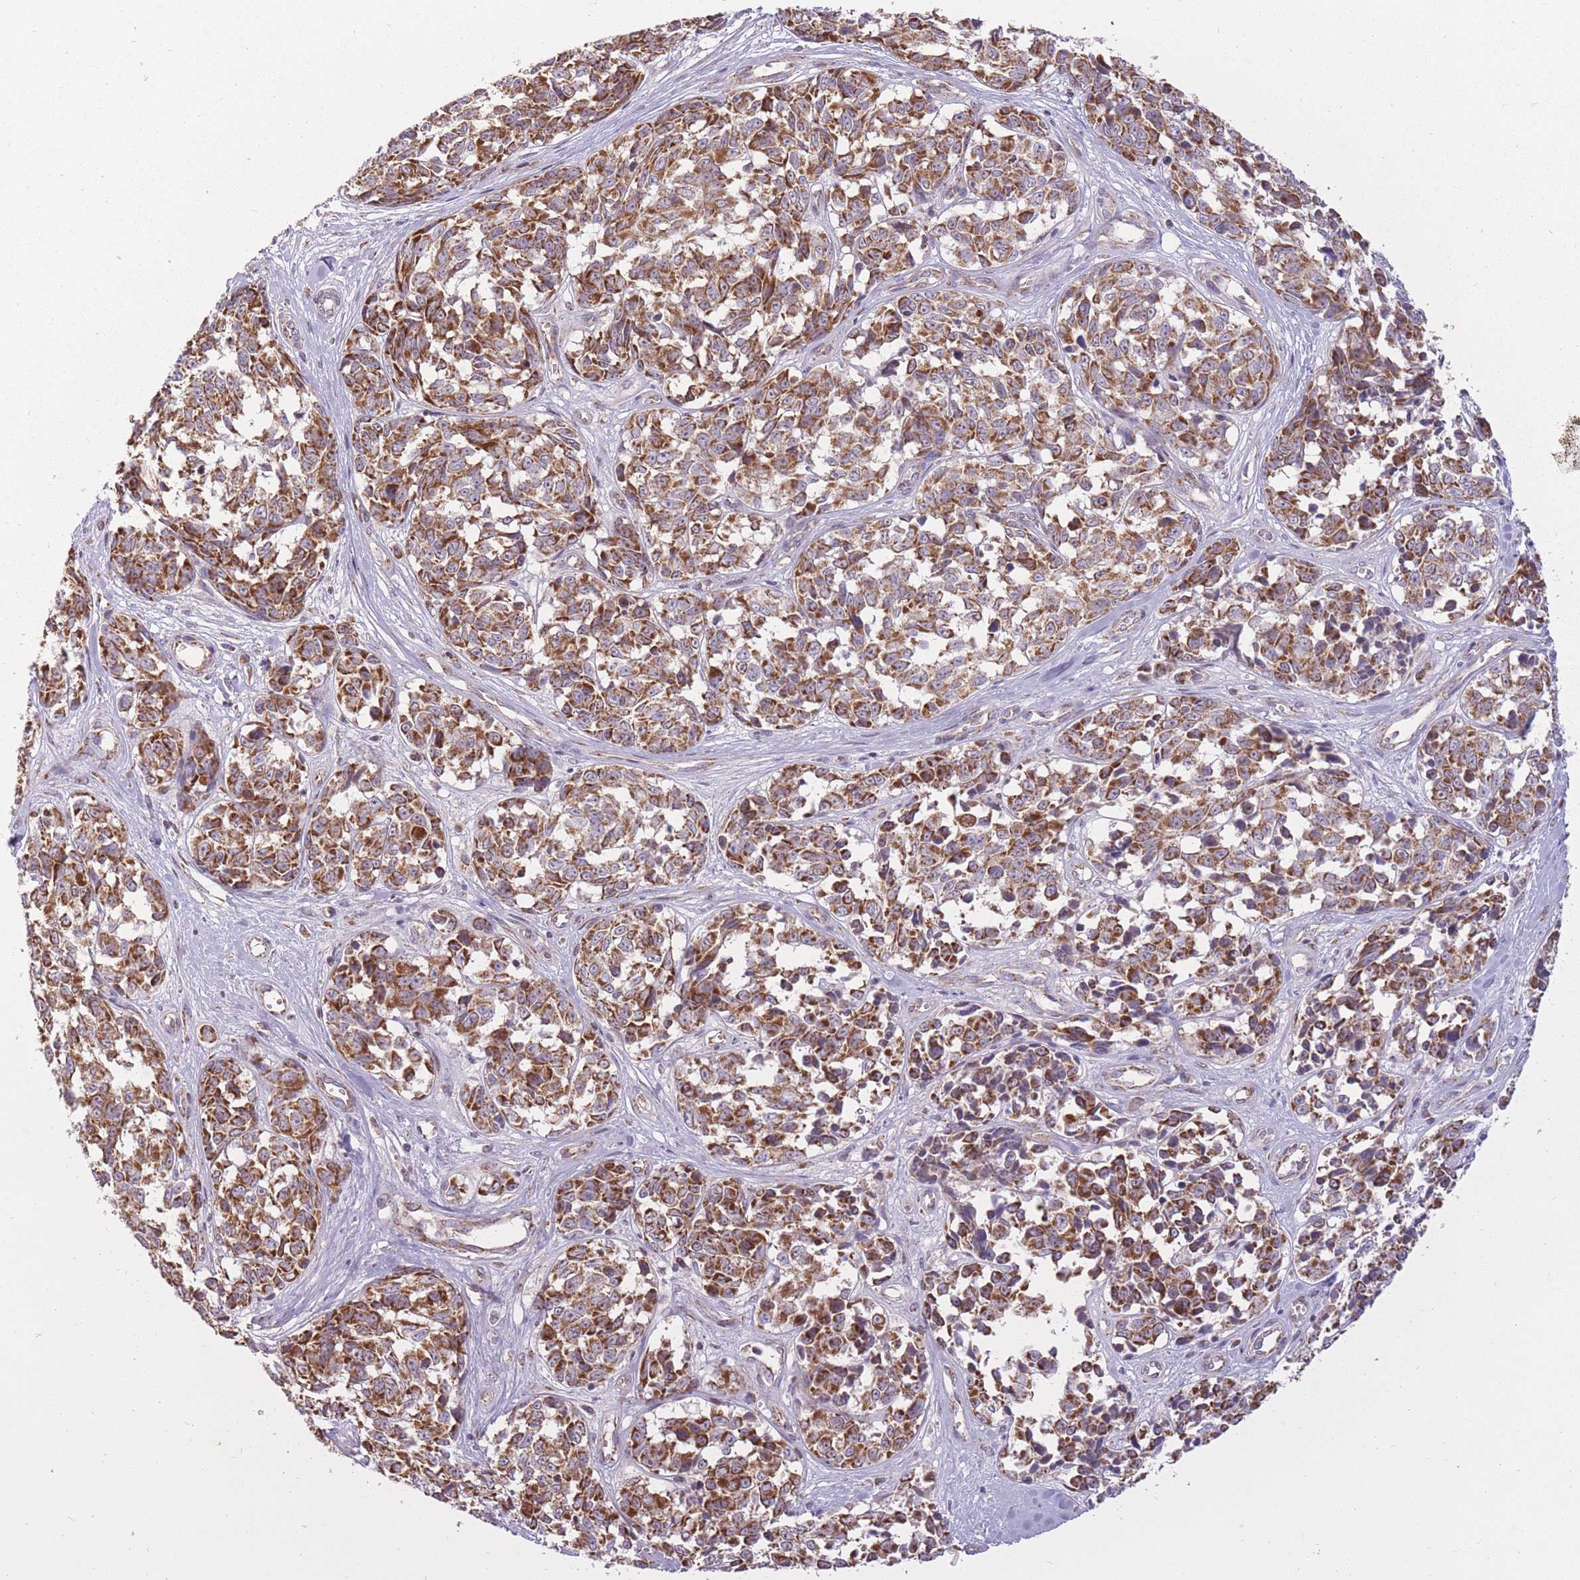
{"staining": {"intensity": "strong", "quantity": ">75%", "location": "cytoplasmic/membranous"}, "tissue": "melanoma", "cell_type": "Tumor cells", "image_type": "cancer", "snomed": [{"axis": "morphology", "description": "Normal tissue, NOS"}, {"axis": "morphology", "description": "Malignant melanoma, NOS"}, {"axis": "topography", "description": "Skin"}], "caption": "Malignant melanoma stained with a protein marker shows strong staining in tumor cells.", "gene": "LIN7C", "patient": {"sex": "female", "age": 64}}